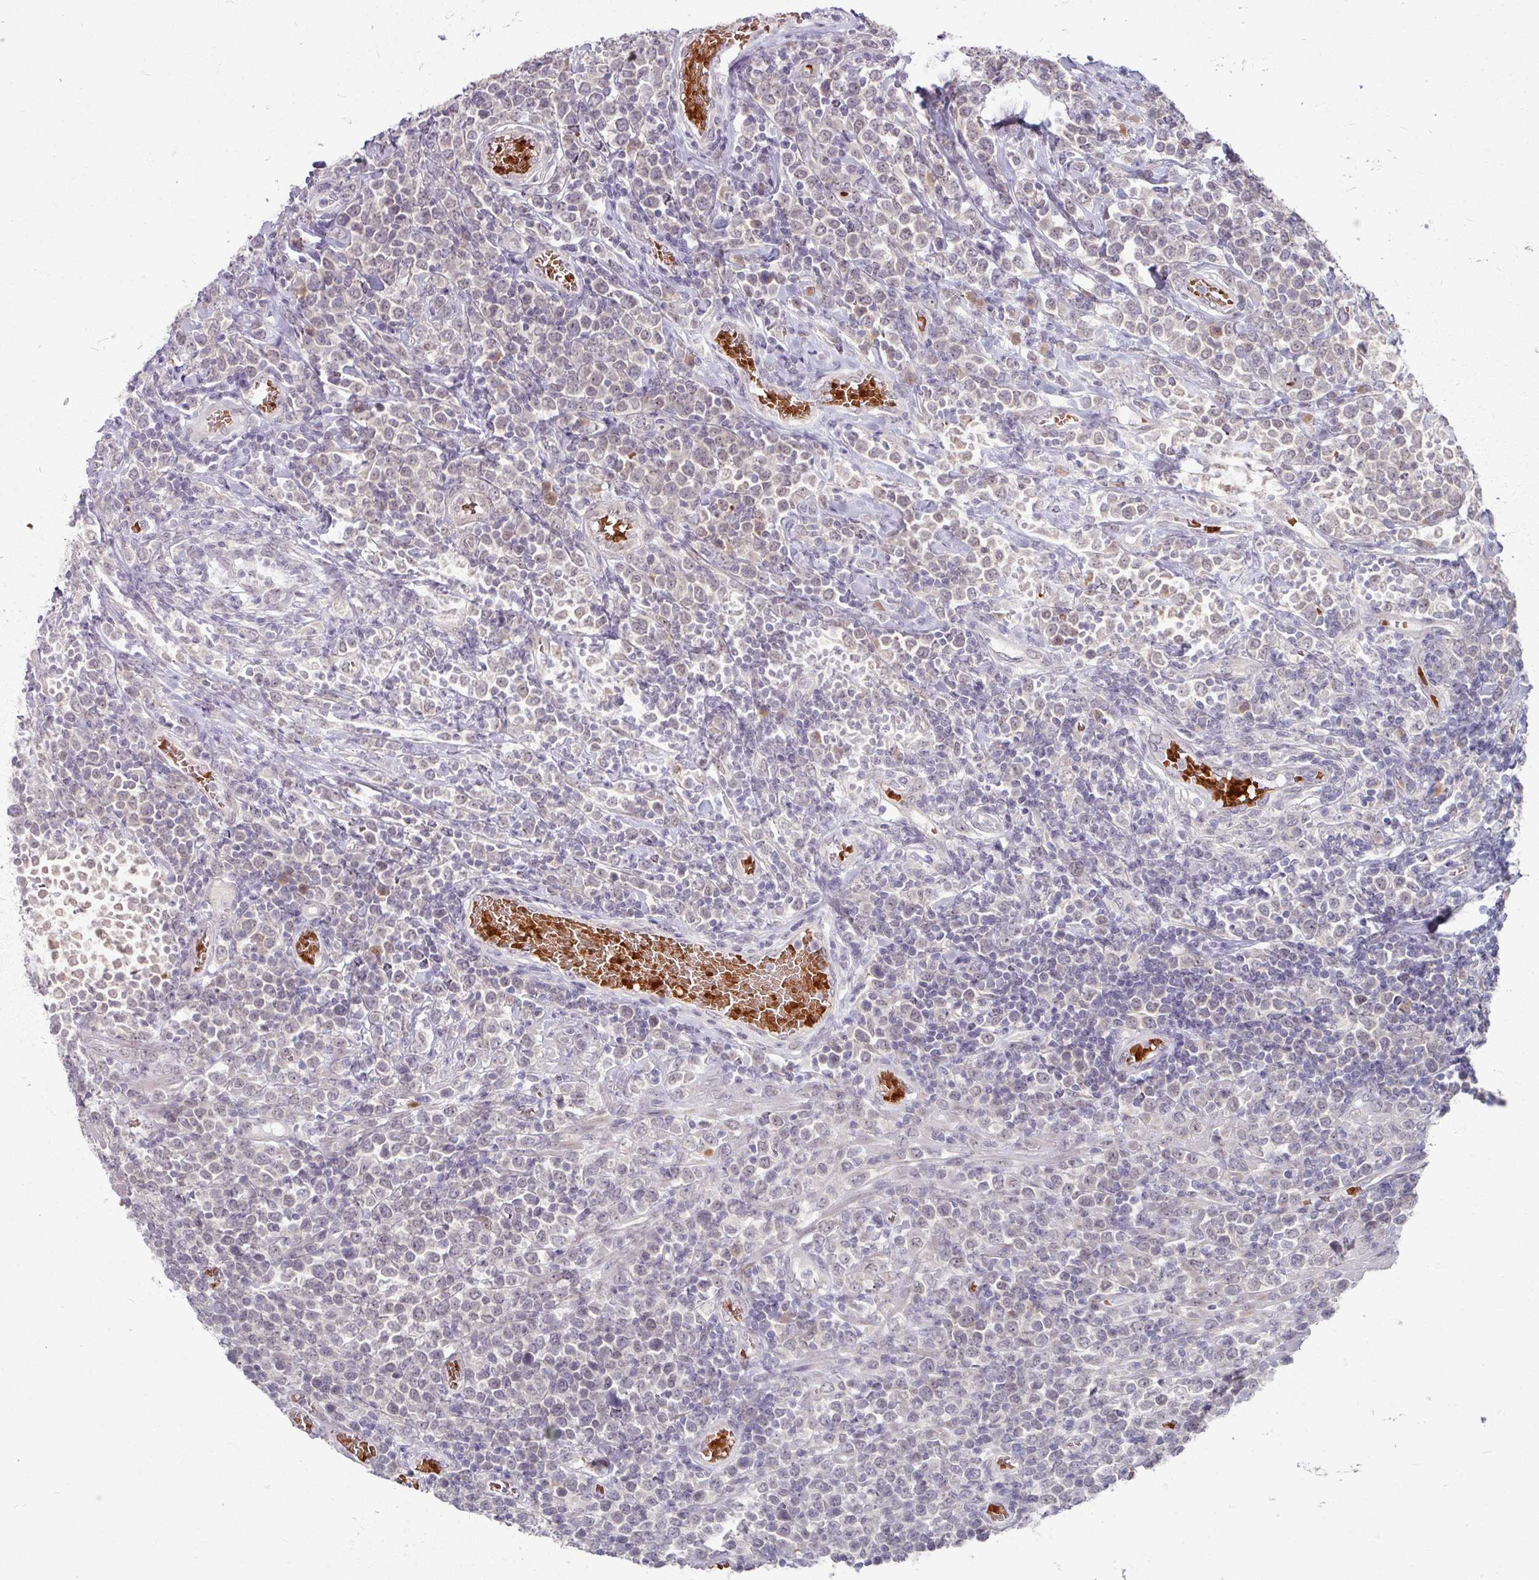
{"staining": {"intensity": "negative", "quantity": "none", "location": "none"}, "tissue": "lymphoma", "cell_type": "Tumor cells", "image_type": "cancer", "snomed": [{"axis": "morphology", "description": "Malignant lymphoma, non-Hodgkin's type, High grade"}, {"axis": "topography", "description": "Soft tissue"}], "caption": "Human malignant lymphoma, non-Hodgkin's type (high-grade) stained for a protein using immunohistochemistry demonstrates no expression in tumor cells.", "gene": "KMT5C", "patient": {"sex": "female", "age": 56}}